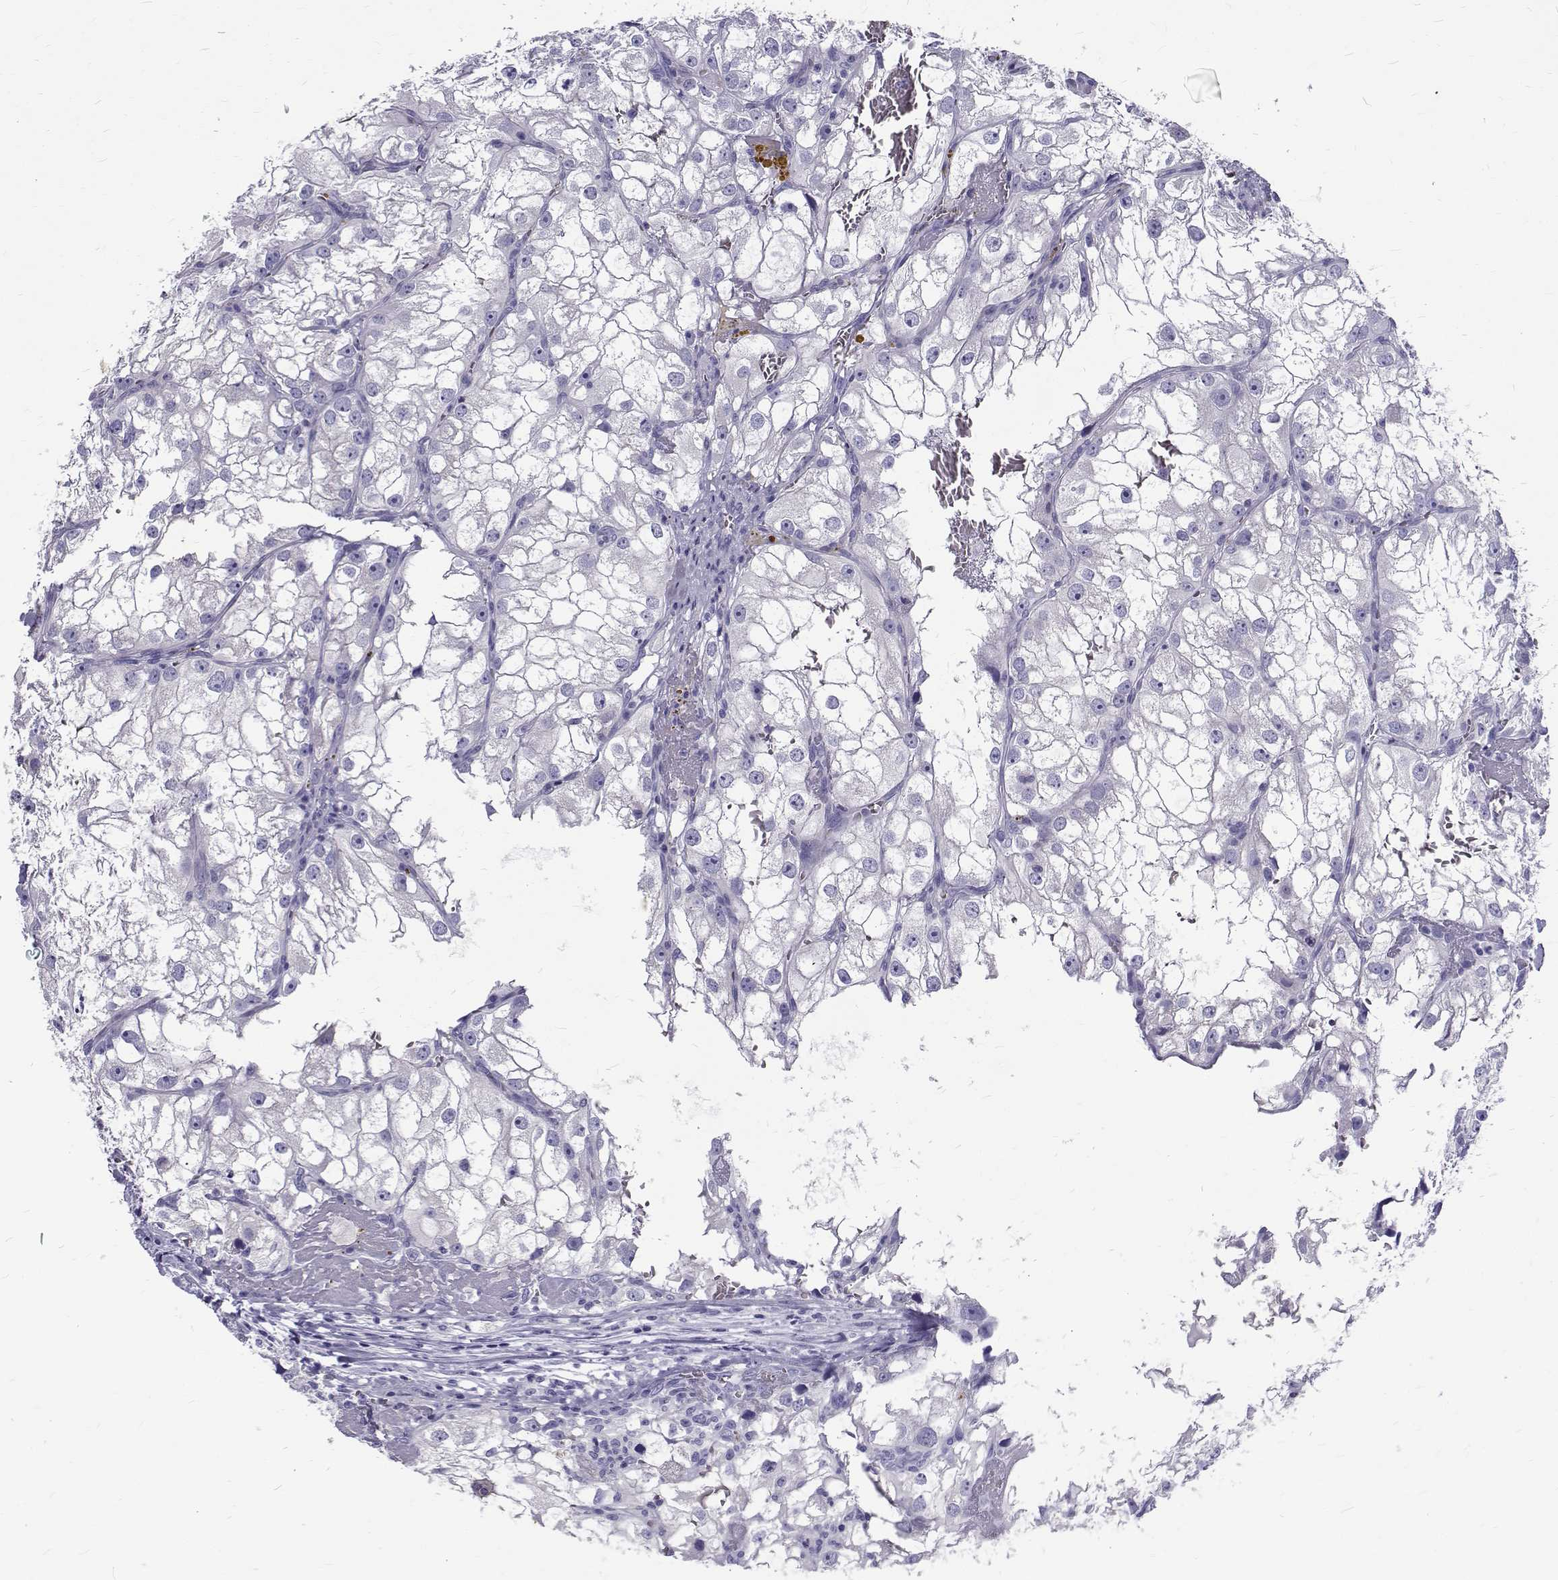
{"staining": {"intensity": "negative", "quantity": "none", "location": "none"}, "tissue": "renal cancer", "cell_type": "Tumor cells", "image_type": "cancer", "snomed": [{"axis": "morphology", "description": "Adenocarcinoma, NOS"}, {"axis": "topography", "description": "Kidney"}], "caption": "This is a histopathology image of immunohistochemistry staining of renal cancer (adenocarcinoma), which shows no positivity in tumor cells.", "gene": "IGSF1", "patient": {"sex": "male", "age": 59}}